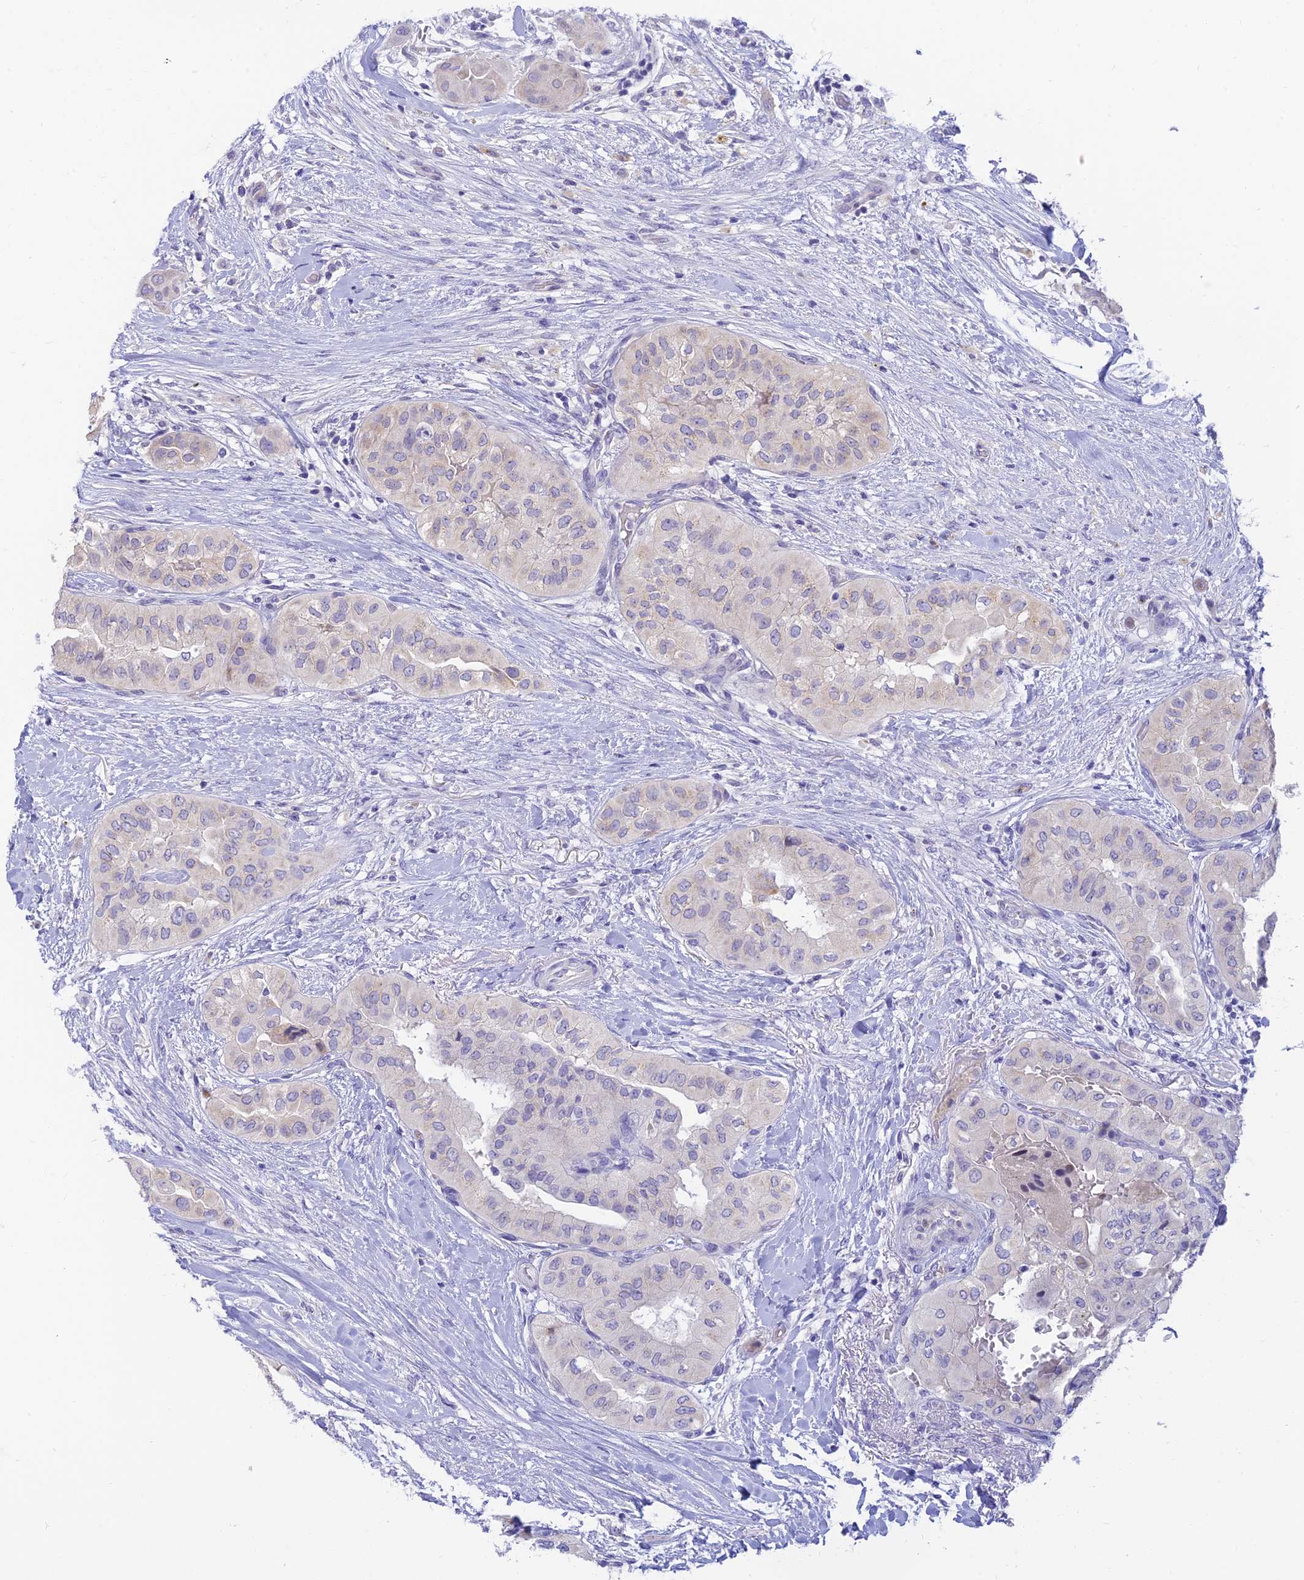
{"staining": {"intensity": "negative", "quantity": "none", "location": "none"}, "tissue": "head and neck cancer", "cell_type": "Tumor cells", "image_type": "cancer", "snomed": [{"axis": "morphology", "description": "Adenocarcinoma, NOS"}, {"axis": "topography", "description": "Head-Neck"}], "caption": "The immunohistochemistry (IHC) histopathology image has no significant positivity in tumor cells of head and neck adenocarcinoma tissue. Brightfield microscopy of immunohistochemistry (IHC) stained with DAB (brown) and hematoxylin (blue), captured at high magnification.", "gene": "INTS13", "patient": {"sex": "male", "age": 66}}